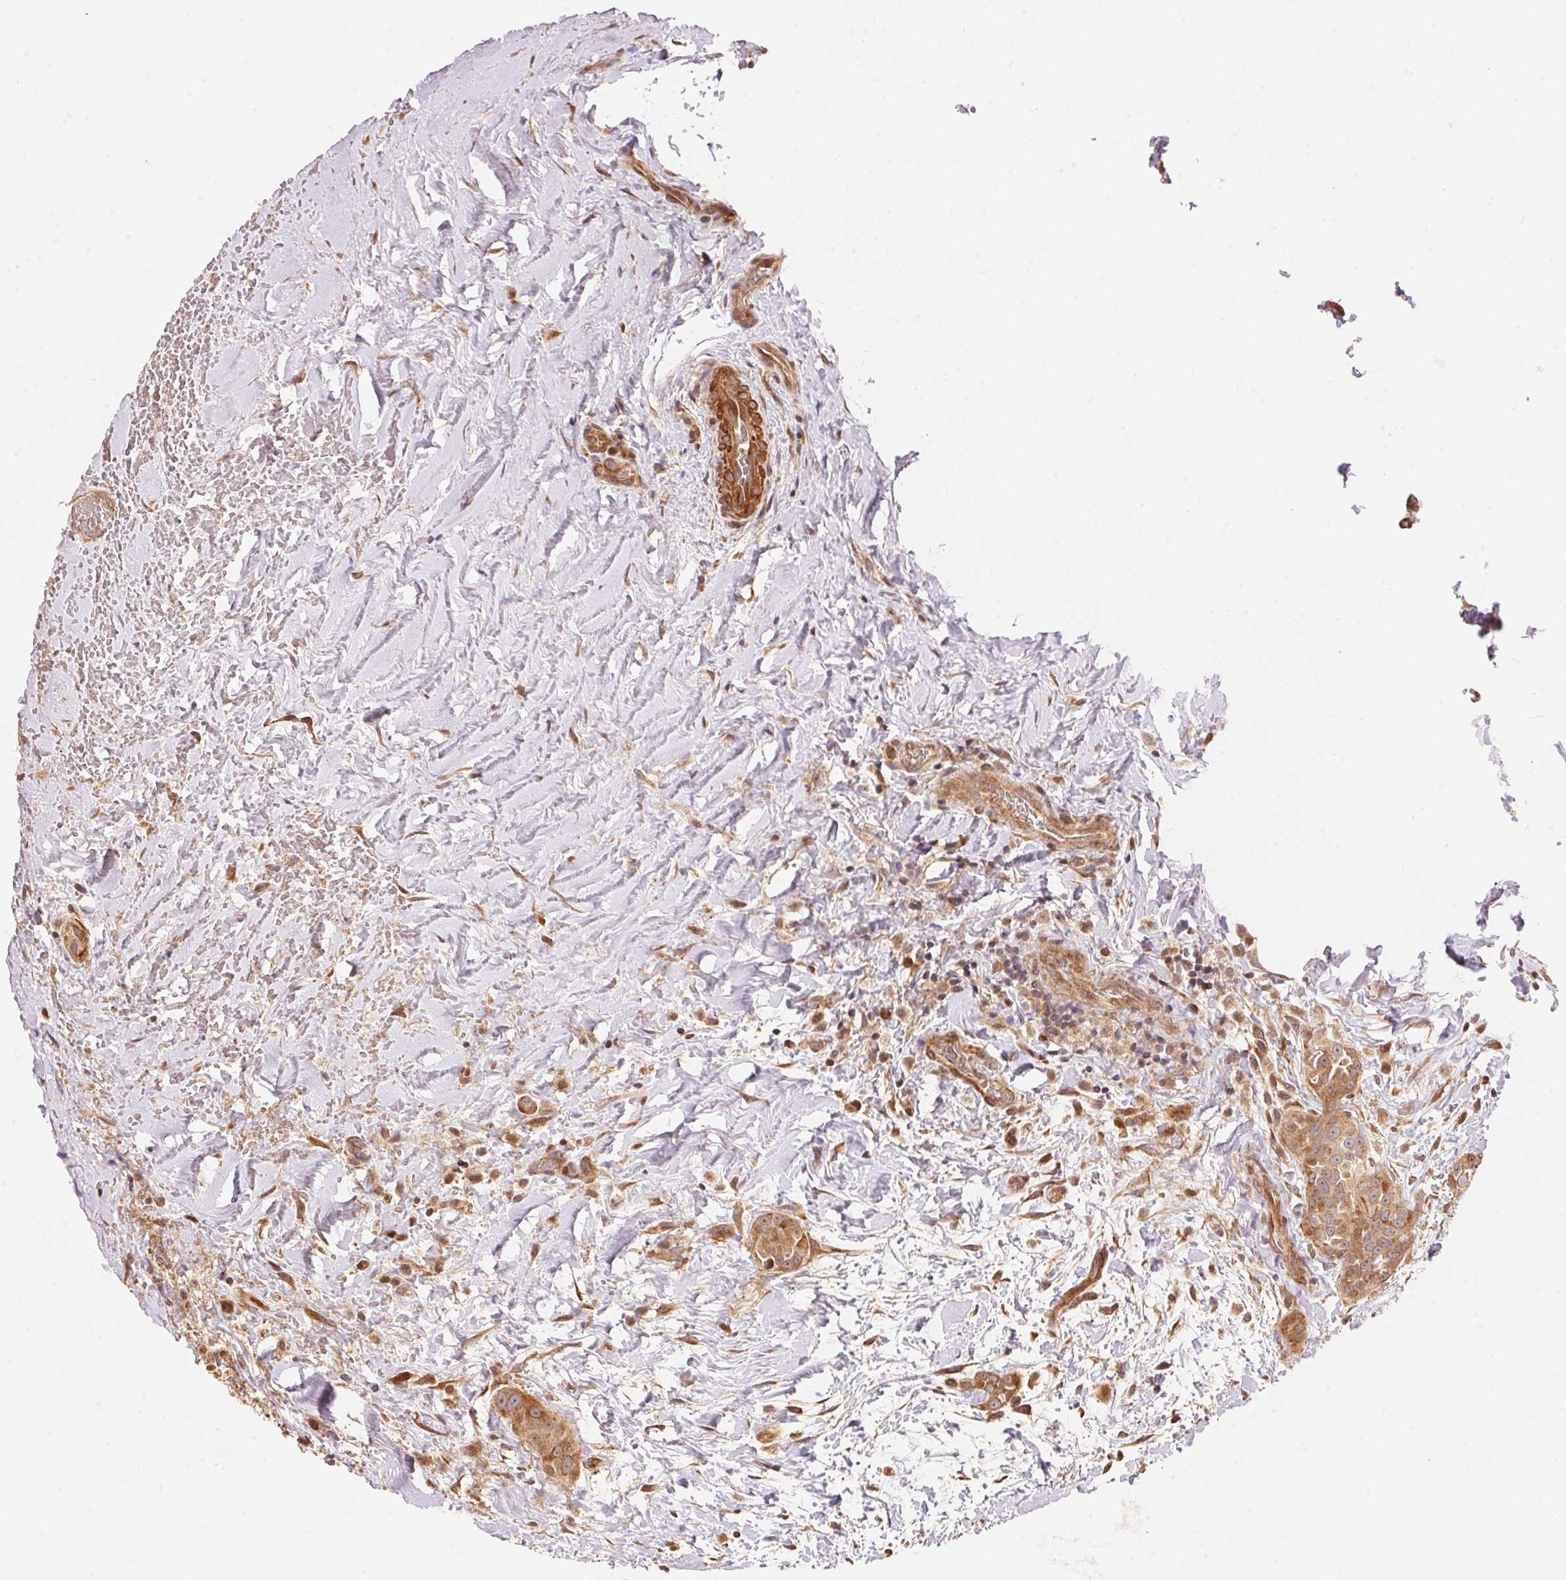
{"staining": {"intensity": "moderate", "quantity": ">75%", "location": "cytoplasmic/membranous"}, "tissue": "thyroid cancer", "cell_type": "Tumor cells", "image_type": "cancer", "snomed": [{"axis": "morphology", "description": "Papillary adenocarcinoma, NOS"}, {"axis": "topography", "description": "Thyroid gland"}], "caption": "This is an image of IHC staining of papillary adenocarcinoma (thyroid), which shows moderate positivity in the cytoplasmic/membranous of tumor cells.", "gene": "TNIP2", "patient": {"sex": "male", "age": 61}}